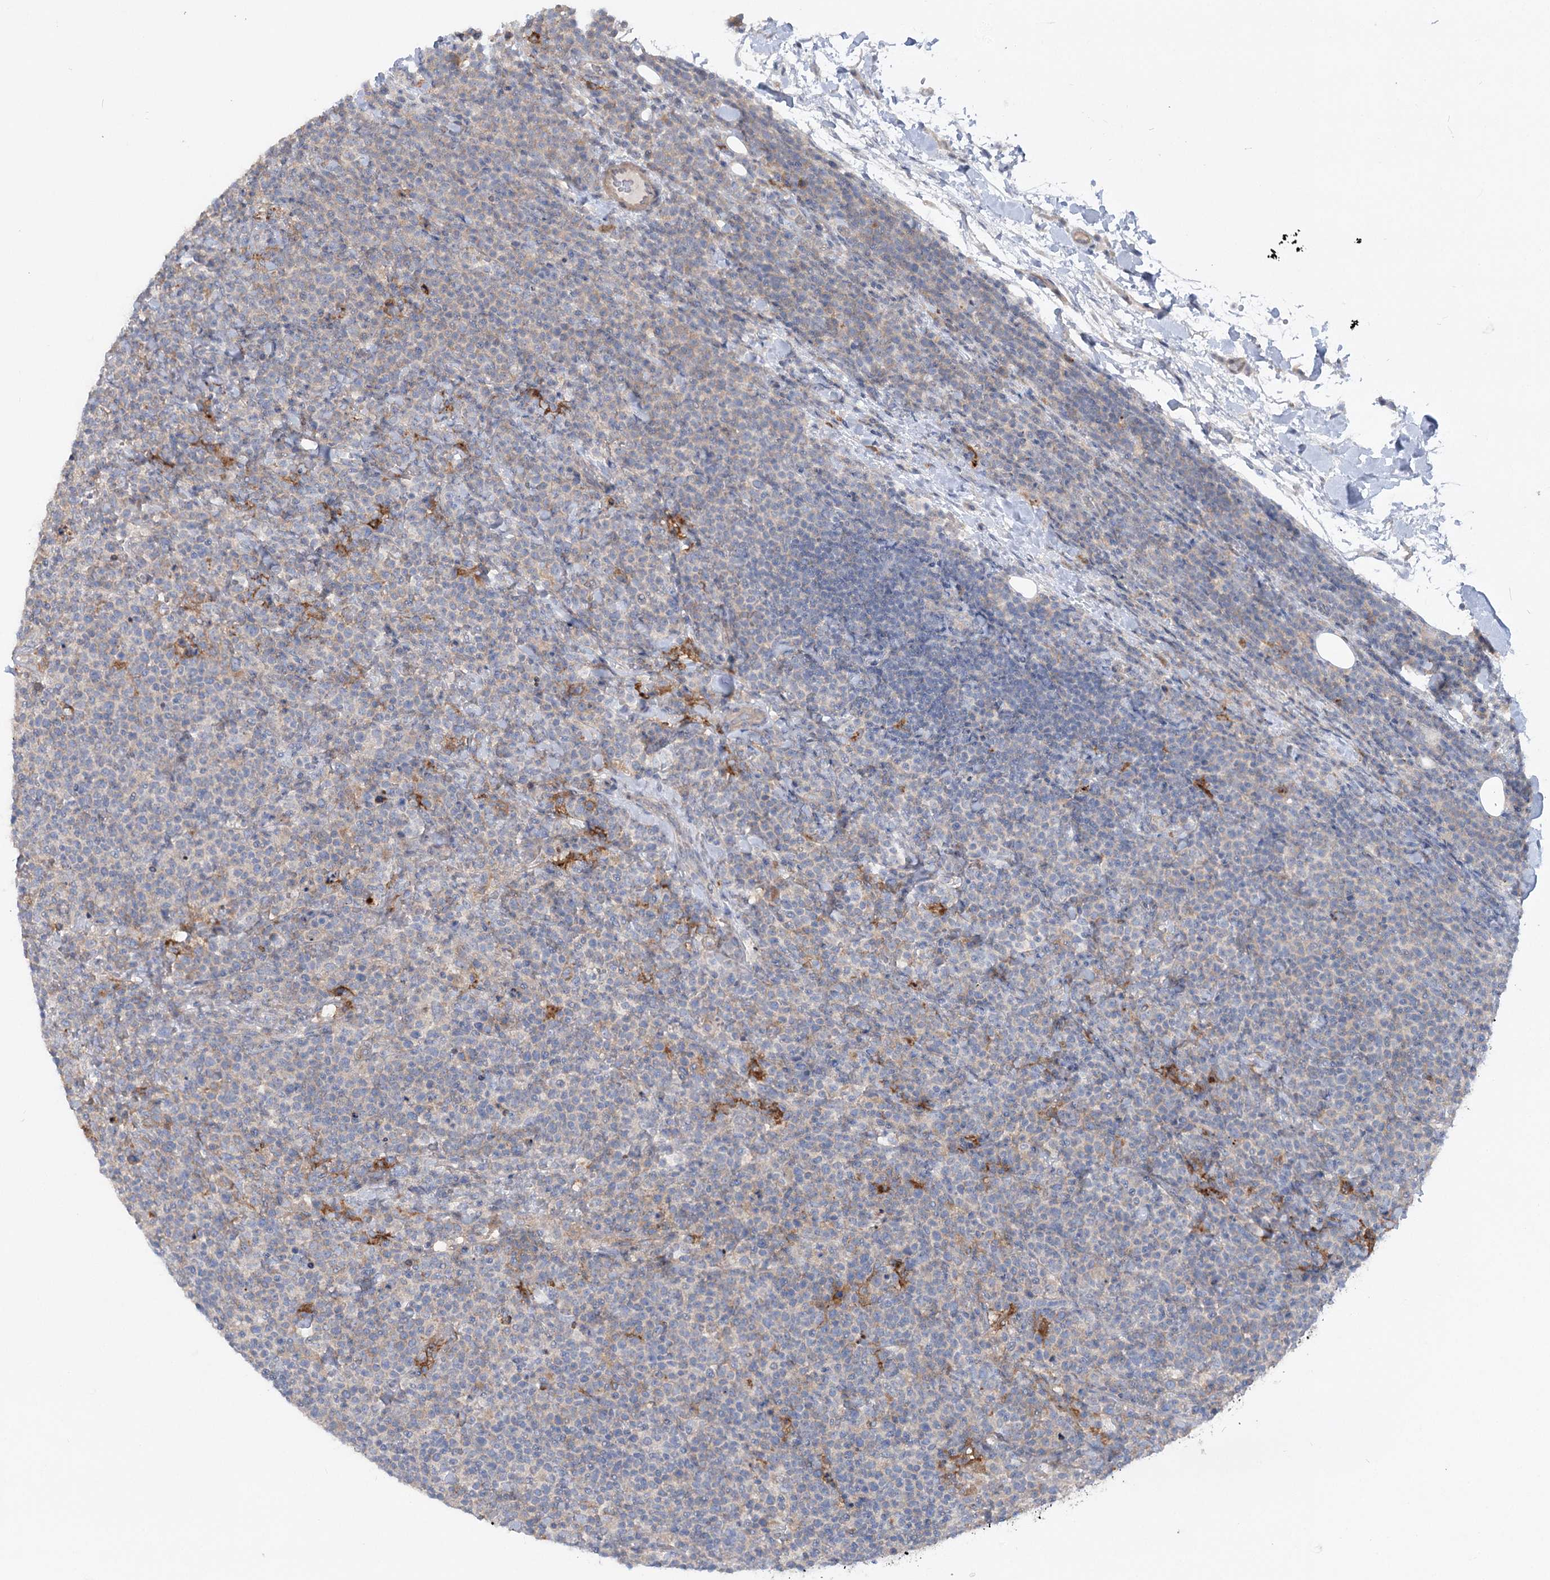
{"staining": {"intensity": "negative", "quantity": "none", "location": "none"}, "tissue": "lymphoma", "cell_type": "Tumor cells", "image_type": "cancer", "snomed": [{"axis": "morphology", "description": "Malignant lymphoma, non-Hodgkin's type, High grade"}, {"axis": "topography", "description": "Lymph node"}], "caption": "Immunohistochemical staining of human high-grade malignant lymphoma, non-Hodgkin's type reveals no significant expression in tumor cells.", "gene": "SCN11A", "patient": {"sex": "male", "age": 61}}